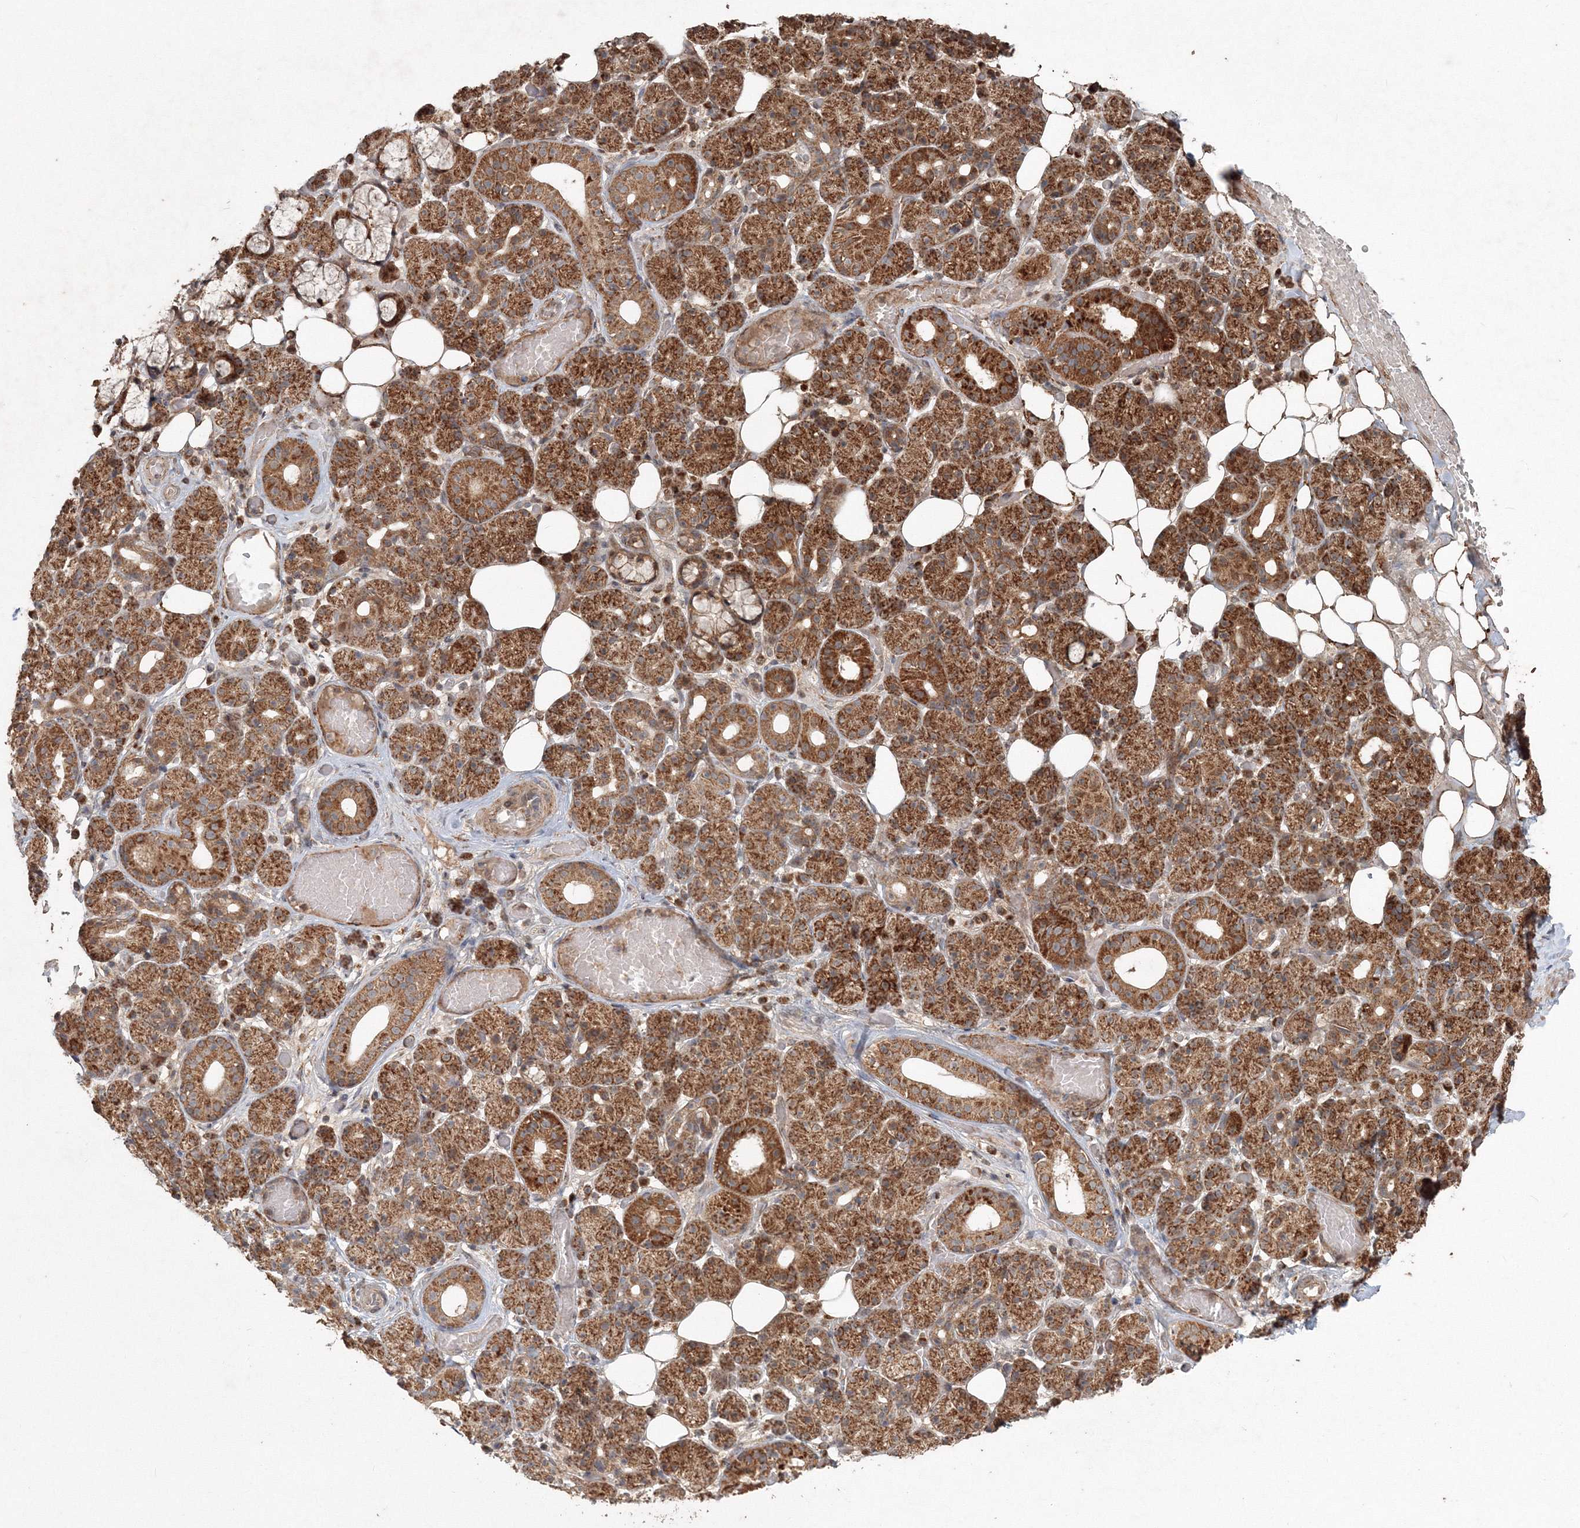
{"staining": {"intensity": "strong", "quantity": ">75%", "location": "cytoplasmic/membranous"}, "tissue": "salivary gland", "cell_type": "Glandular cells", "image_type": "normal", "snomed": [{"axis": "morphology", "description": "Normal tissue, NOS"}, {"axis": "topography", "description": "Salivary gland"}], "caption": "Normal salivary gland demonstrates strong cytoplasmic/membranous expression in approximately >75% of glandular cells.", "gene": "ANAPC16", "patient": {"sex": "male", "age": 63}}